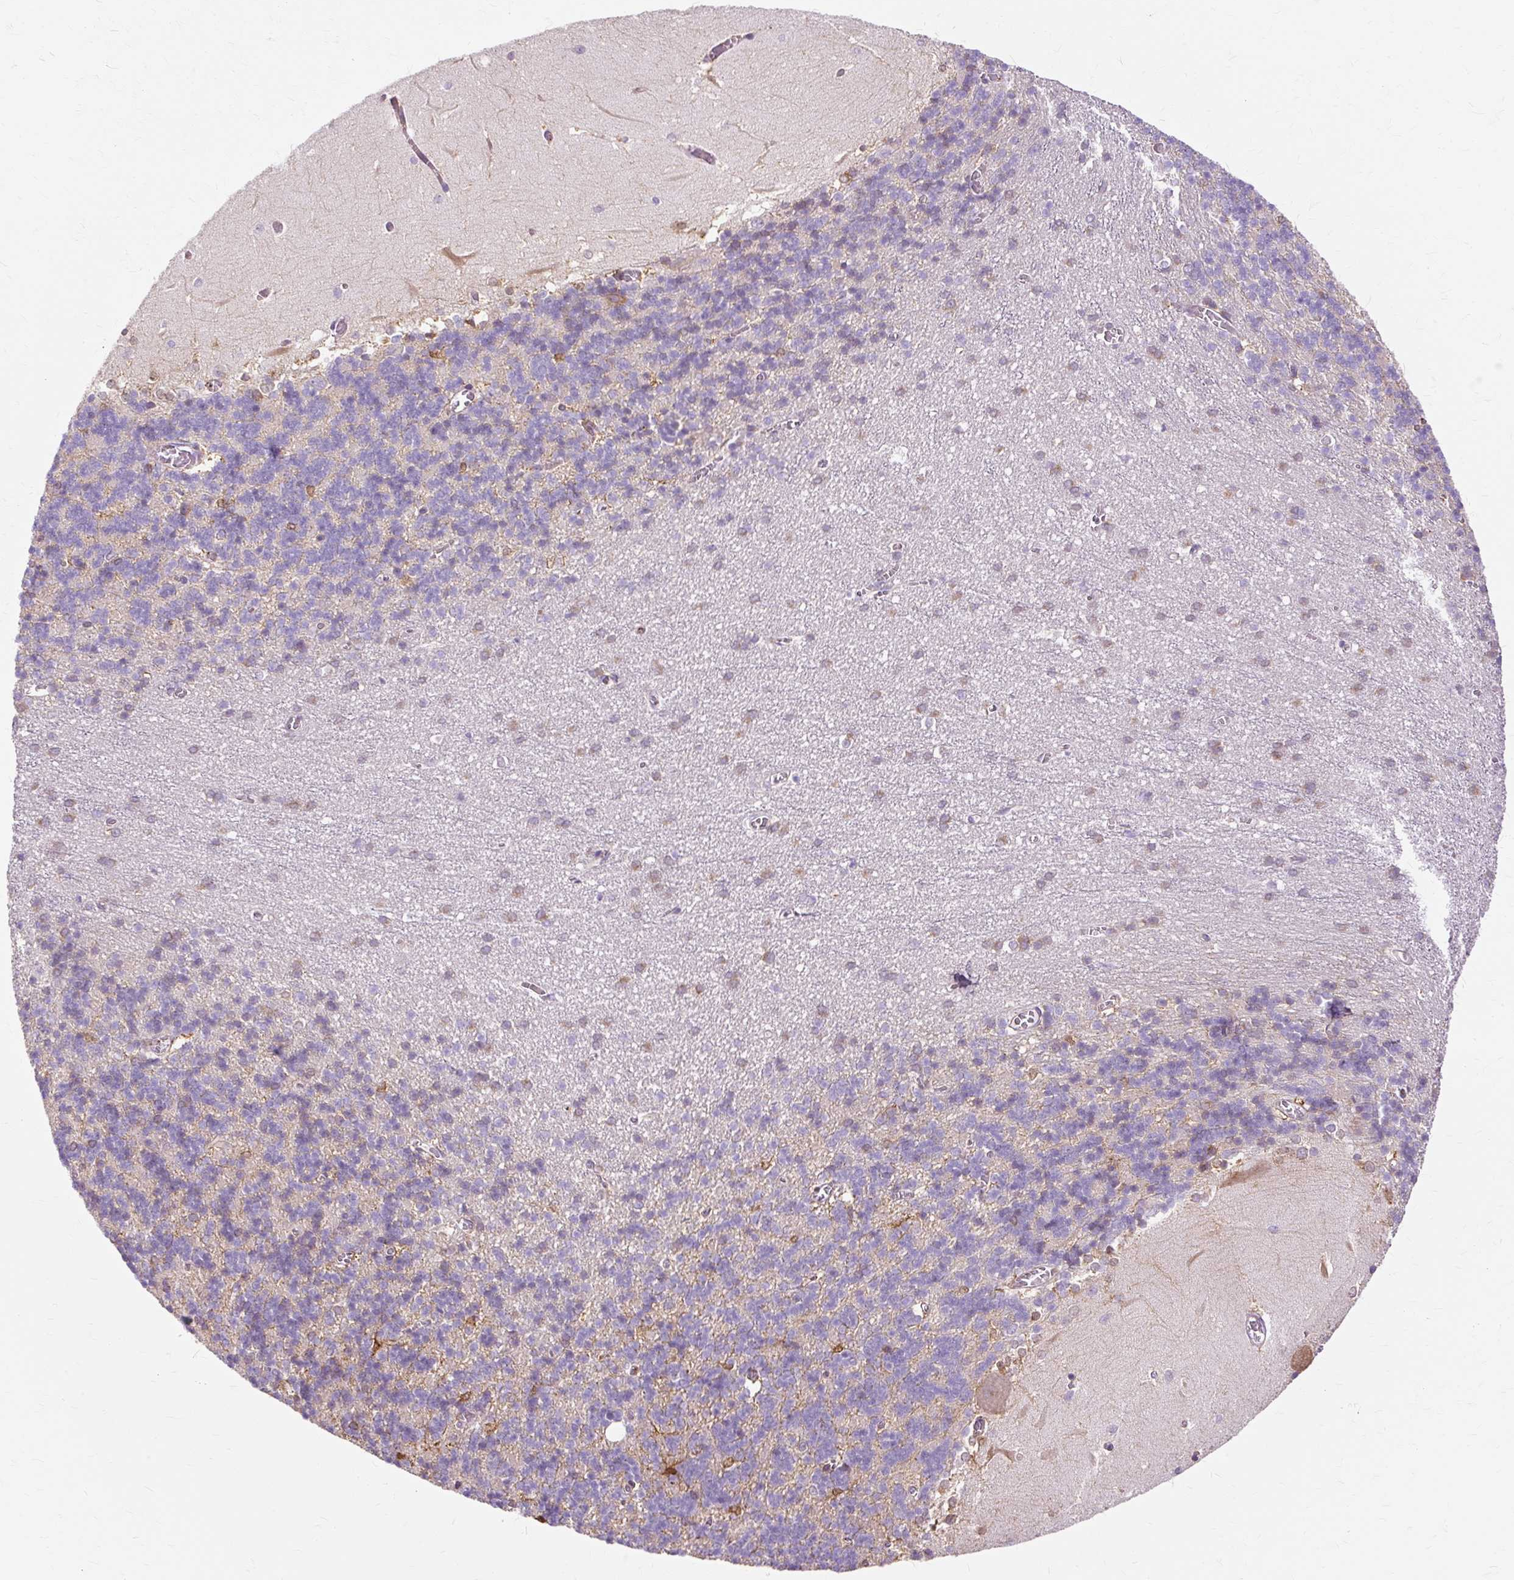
{"staining": {"intensity": "weak", "quantity": "<25%", "location": "cytoplasmic/membranous"}, "tissue": "cerebellum", "cell_type": "Cells in granular layer", "image_type": "normal", "snomed": [{"axis": "morphology", "description": "Normal tissue, NOS"}, {"axis": "topography", "description": "Cerebellum"}], "caption": "Cells in granular layer show no significant protein staining in benign cerebellum. (DAB IHC with hematoxylin counter stain).", "gene": "DCTN4", "patient": {"sex": "male", "age": 37}}